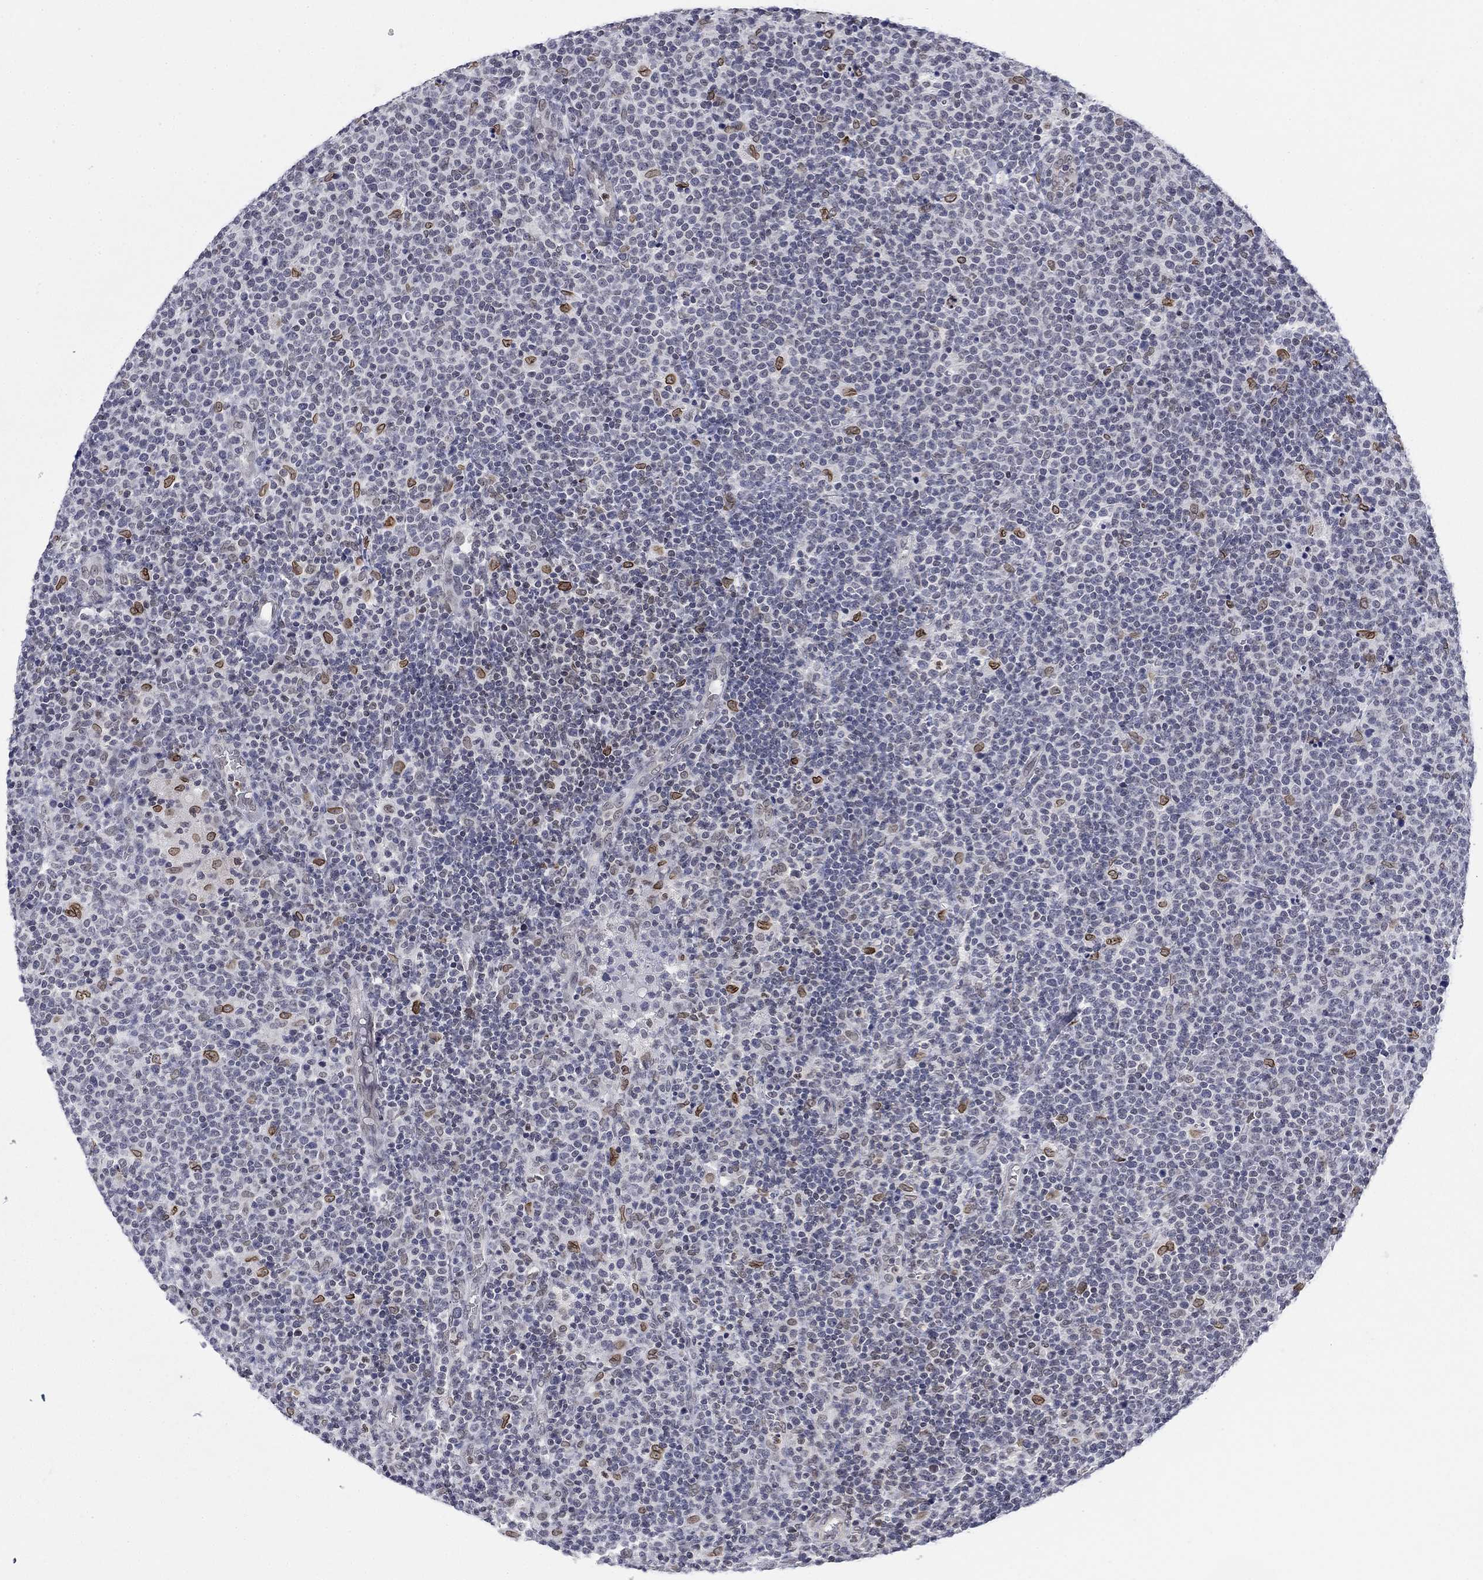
{"staining": {"intensity": "strong", "quantity": "<25%", "location": "cytoplasmic/membranous,nuclear"}, "tissue": "lymphoma", "cell_type": "Tumor cells", "image_type": "cancer", "snomed": [{"axis": "morphology", "description": "Malignant lymphoma, non-Hodgkin's type, High grade"}, {"axis": "topography", "description": "Lymph node"}], "caption": "Tumor cells show strong cytoplasmic/membranous and nuclear staining in about <25% of cells in lymphoma. Ihc stains the protein in brown and the nuclei are stained blue.", "gene": "TOR1AIP1", "patient": {"sex": "male", "age": 61}}